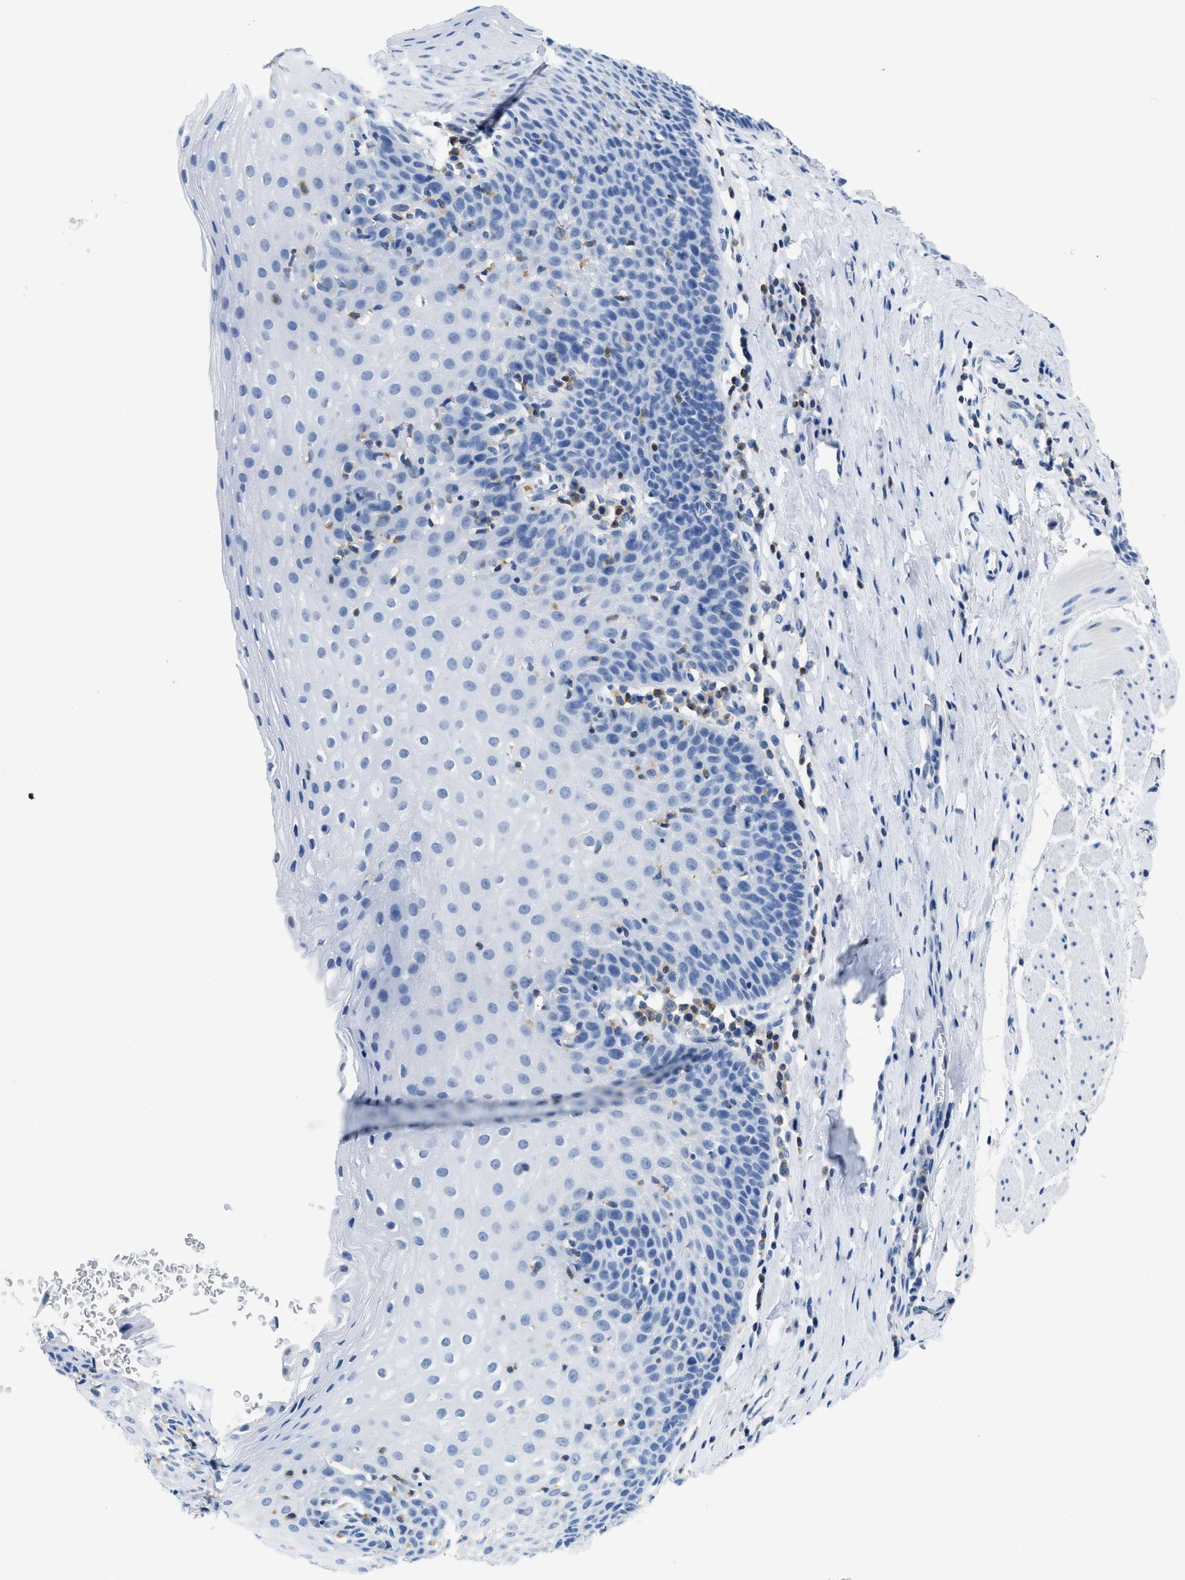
{"staining": {"intensity": "negative", "quantity": "none", "location": "none"}, "tissue": "esophagus", "cell_type": "Squamous epithelial cells", "image_type": "normal", "snomed": [{"axis": "morphology", "description": "Normal tissue, NOS"}, {"axis": "topography", "description": "Esophagus"}], "caption": "The histopathology image displays no significant expression in squamous epithelial cells of esophagus.", "gene": "NFATC2", "patient": {"sex": "female", "age": 61}}